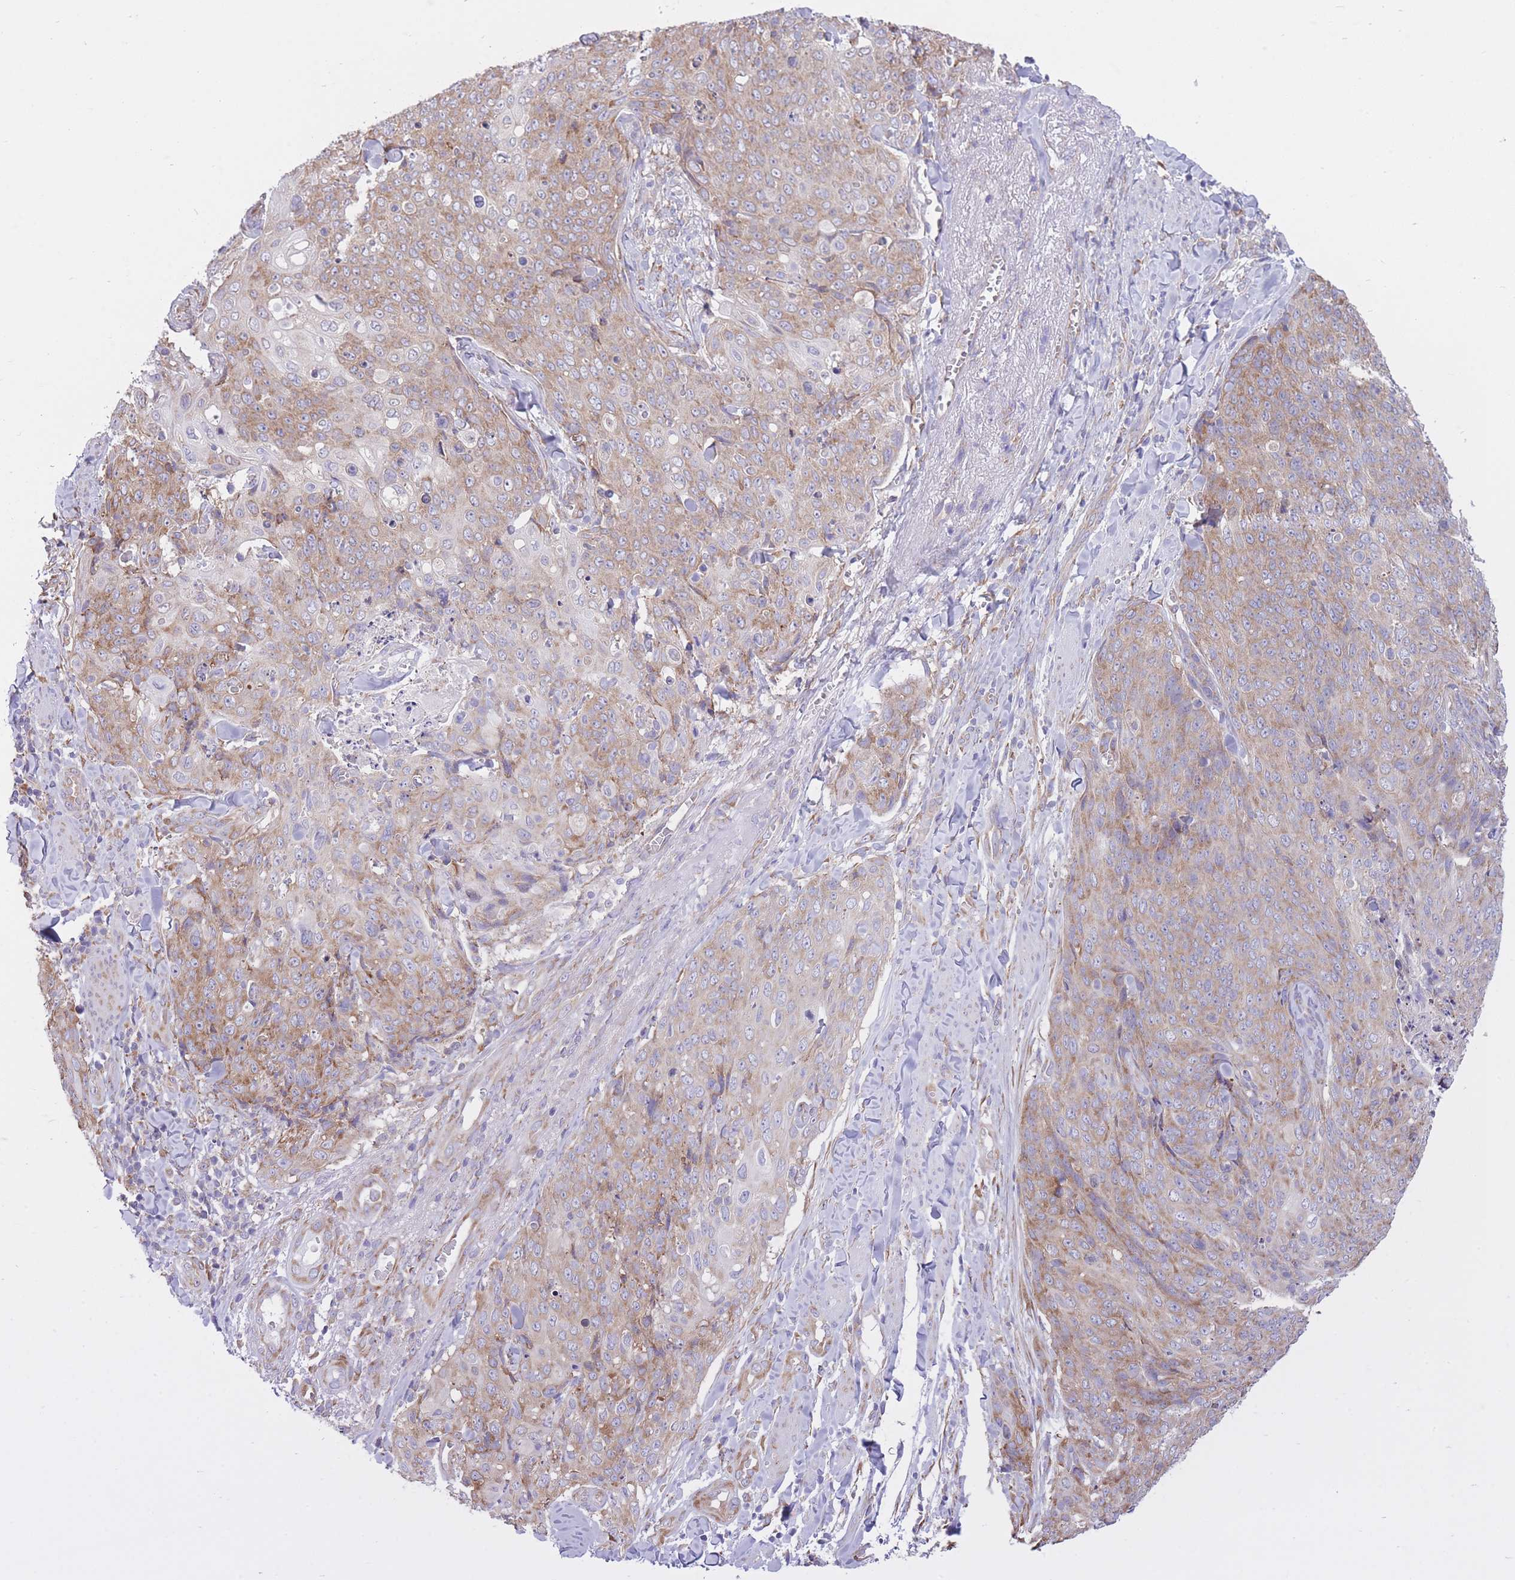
{"staining": {"intensity": "weak", "quantity": "25%-75%", "location": "cytoplasmic/membranous"}, "tissue": "skin cancer", "cell_type": "Tumor cells", "image_type": "cancer", "snomed": [{"axis": "morphology", "description": "Squamous cell carcinoma, NOS"}, {"axis": "topography", "description": "Skin"}, {"axis": "topography", "description": "Vulva"}], "caption": "High-power microscopy captured an IHC photomicrograph of squamous cell carcinoma (skin), revealing weak cytoplasmic/membranous staining in about 25%-75% of tumor cells.", "gene": "ZNF501", "patient": {"sex": "female", "age": 85}}